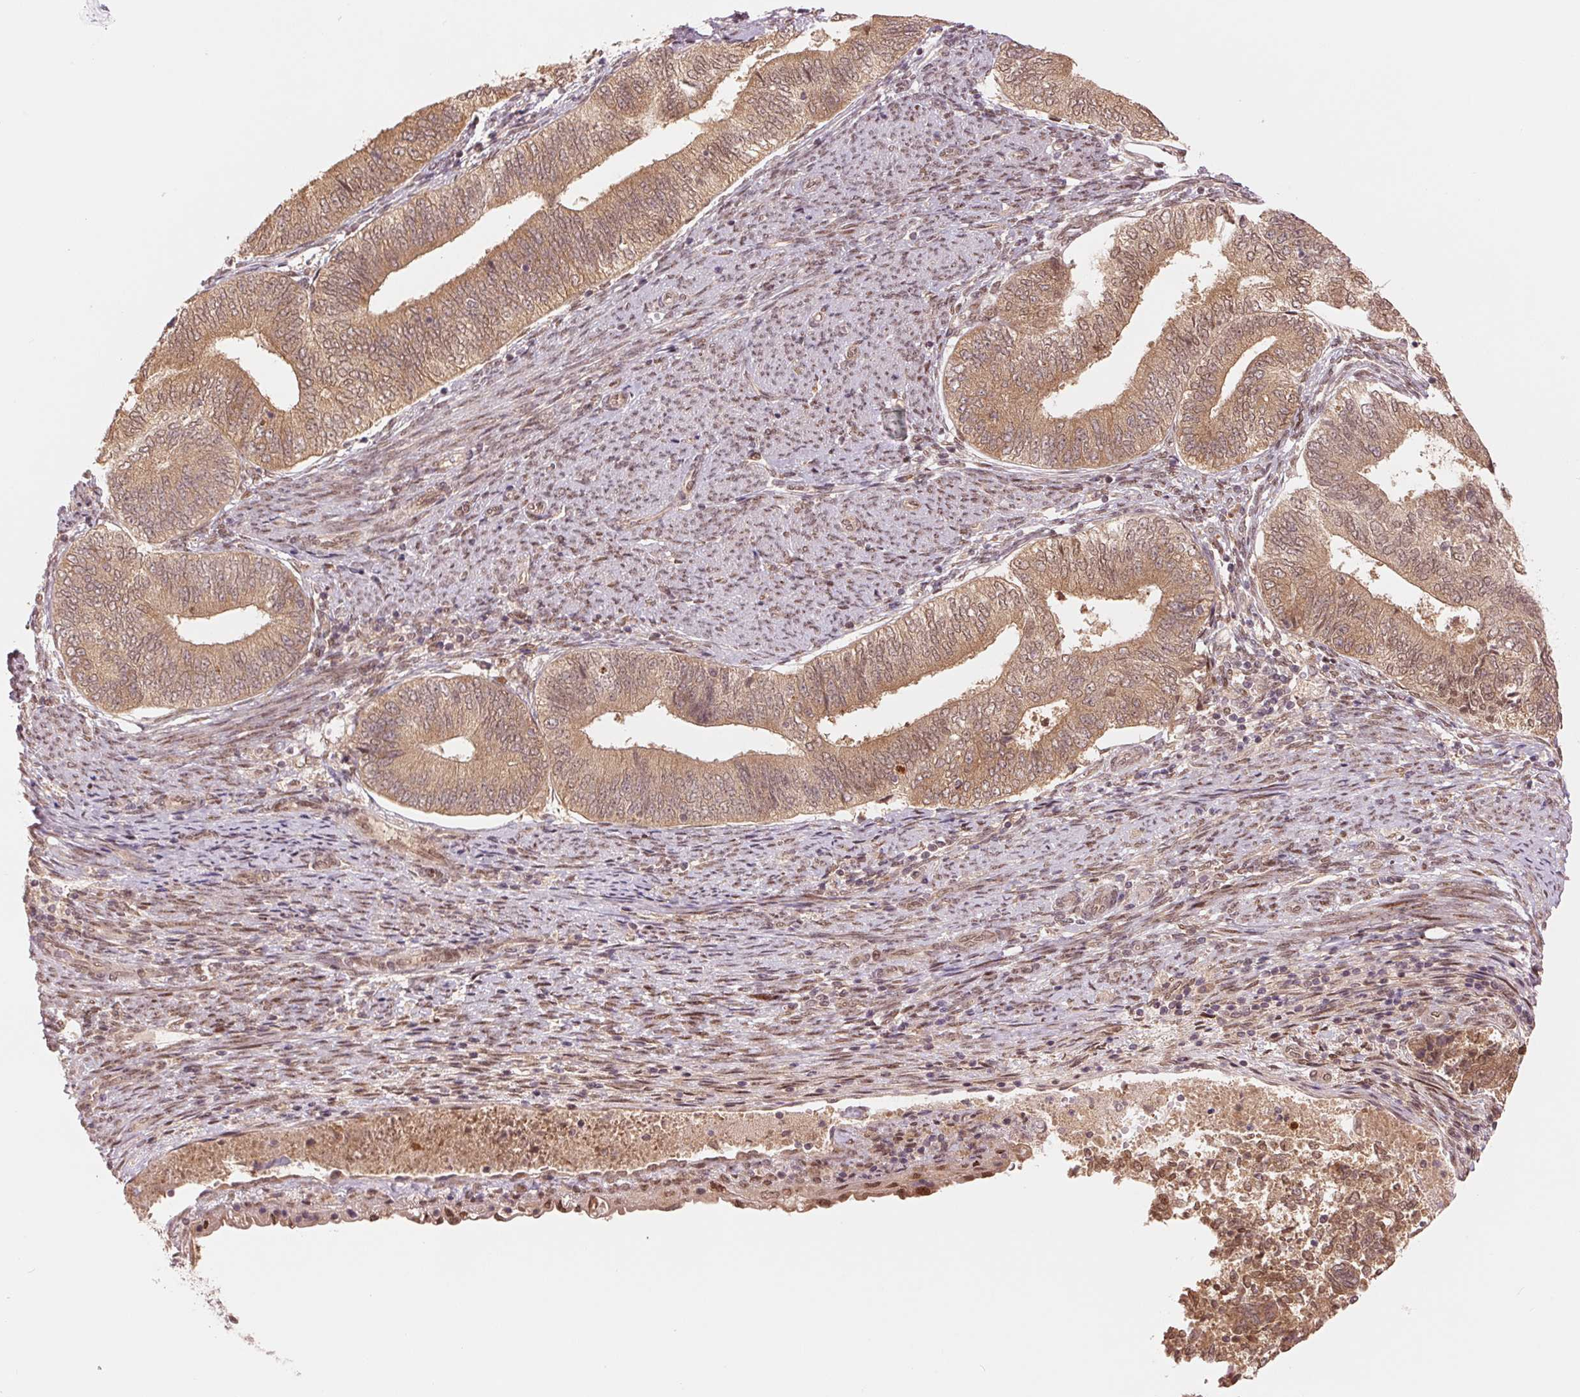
{"staining": {"intensity": "moderate", "quantity": ">75%", "location": "cytoplasmic/membranous,nuclear"}, "tissue": "endometrial cancer", "cell_type": "Tumor cells", "image_type": "cancer", "snomed": [{"axis": "morphology", "description": "Adenocarcinoma, NOS"}, {"axis": "topography", "description": "Endometrium"}], "caption": "Endometrial adenocarcinoma stained with a brown dye exhibits moderate cytoplasmic/membranous and nuclear positive staining in about >75% of tumor cells.", "gene": "ERI3", "patient": {"sex": "female", "age": 65}}